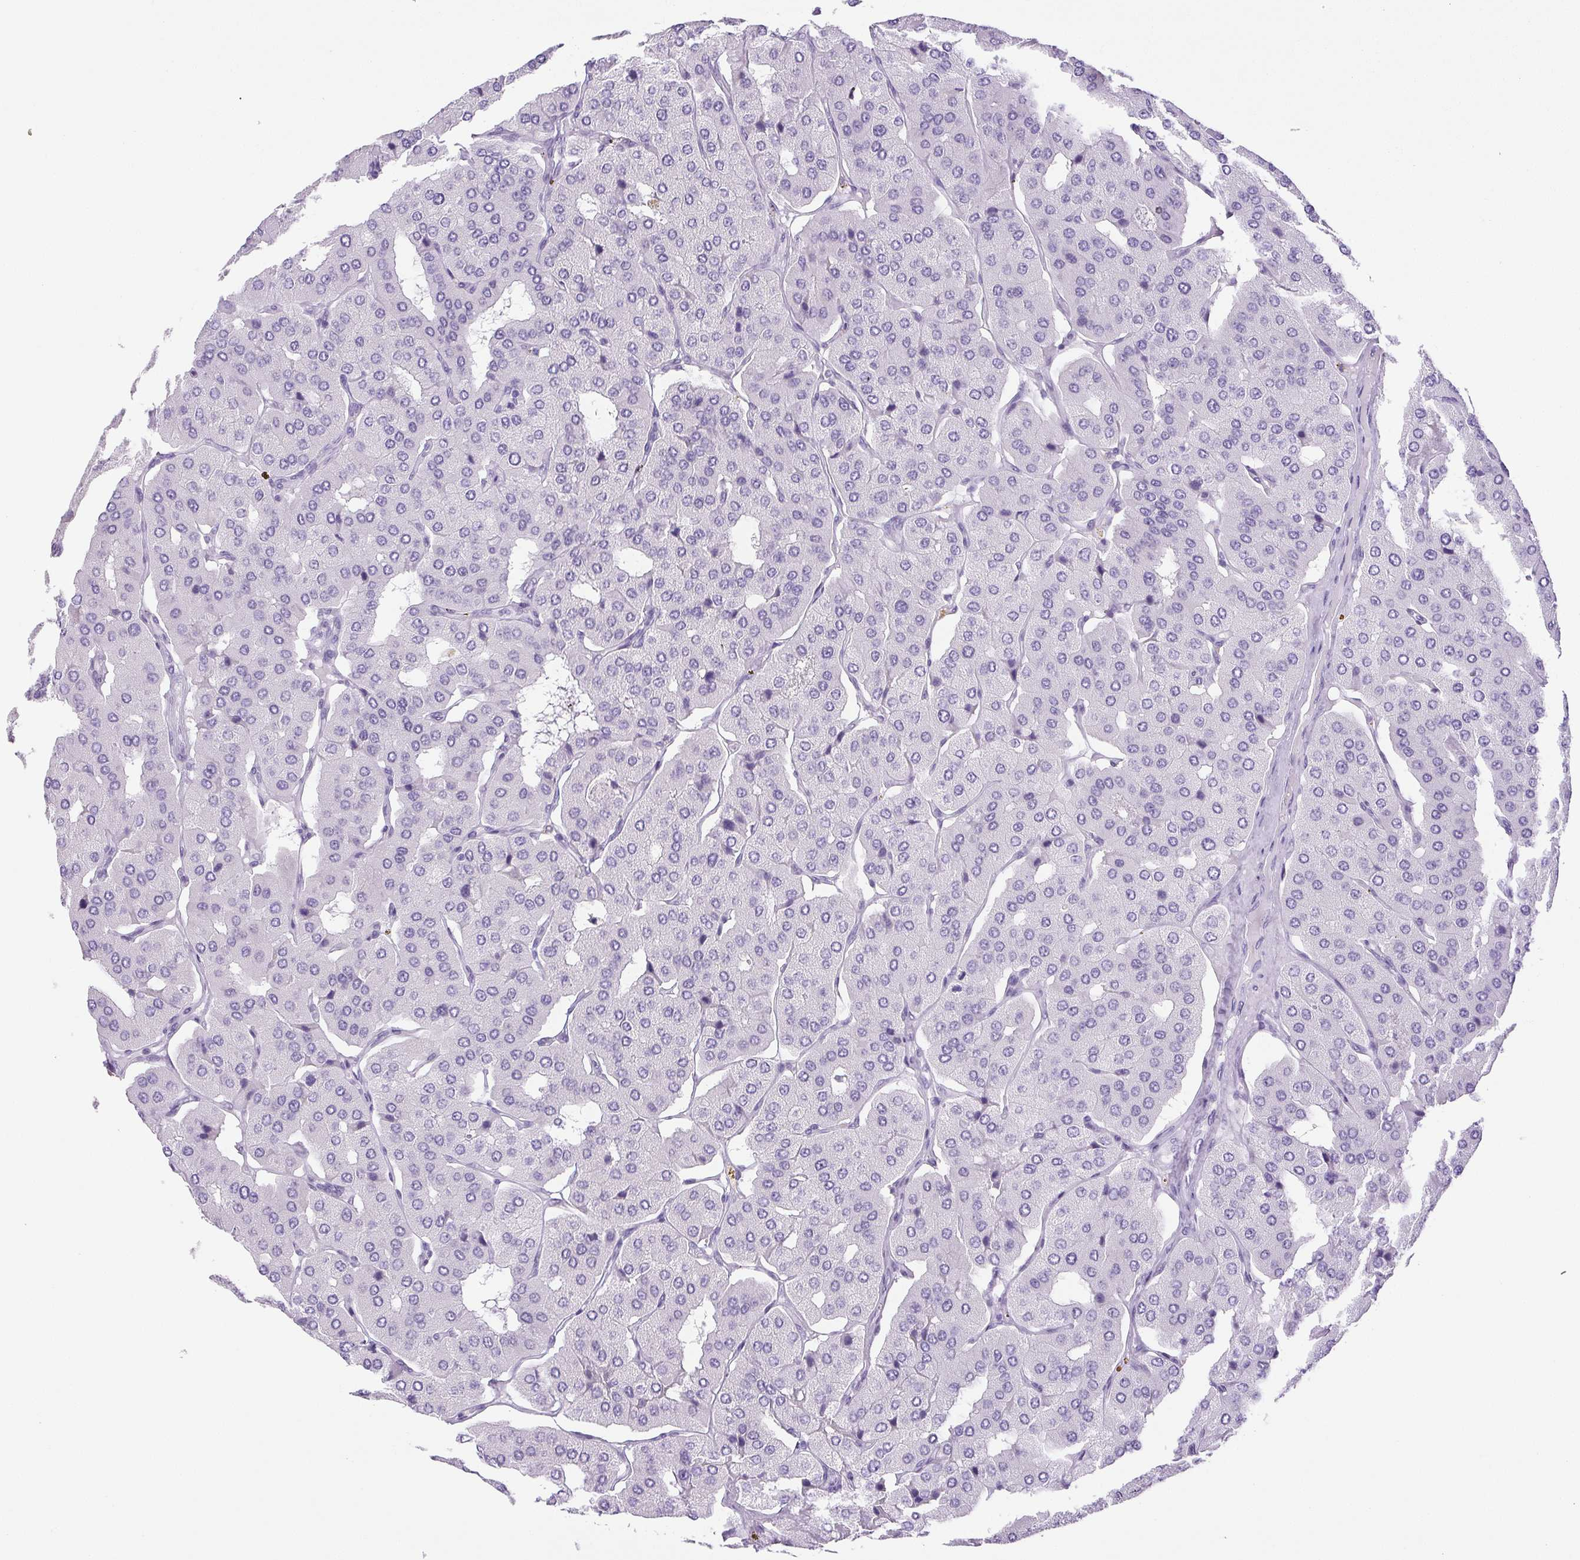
{"staining": {"intensity": "negative", "quantity": "none", "location": "none"}, "tissue": "parathyroid gland", "cell_type": "Glandular cells", "image_type": "normal", "snomed": [{"axis": "morphology", "description": "Normal tissue, NOS"}, {"axis": "morphology", "description": "Adenoma, NOS"}, {"axis": "topography", "description": "Parathyroid gland"}], "caption": "This is a micrograph of immunohistochemistry staining of unremarkable parathyroid gland, which shows no positivity in glandular cells.", "gene": "HLA", "patient": {"sex": "female", "age": 86}}